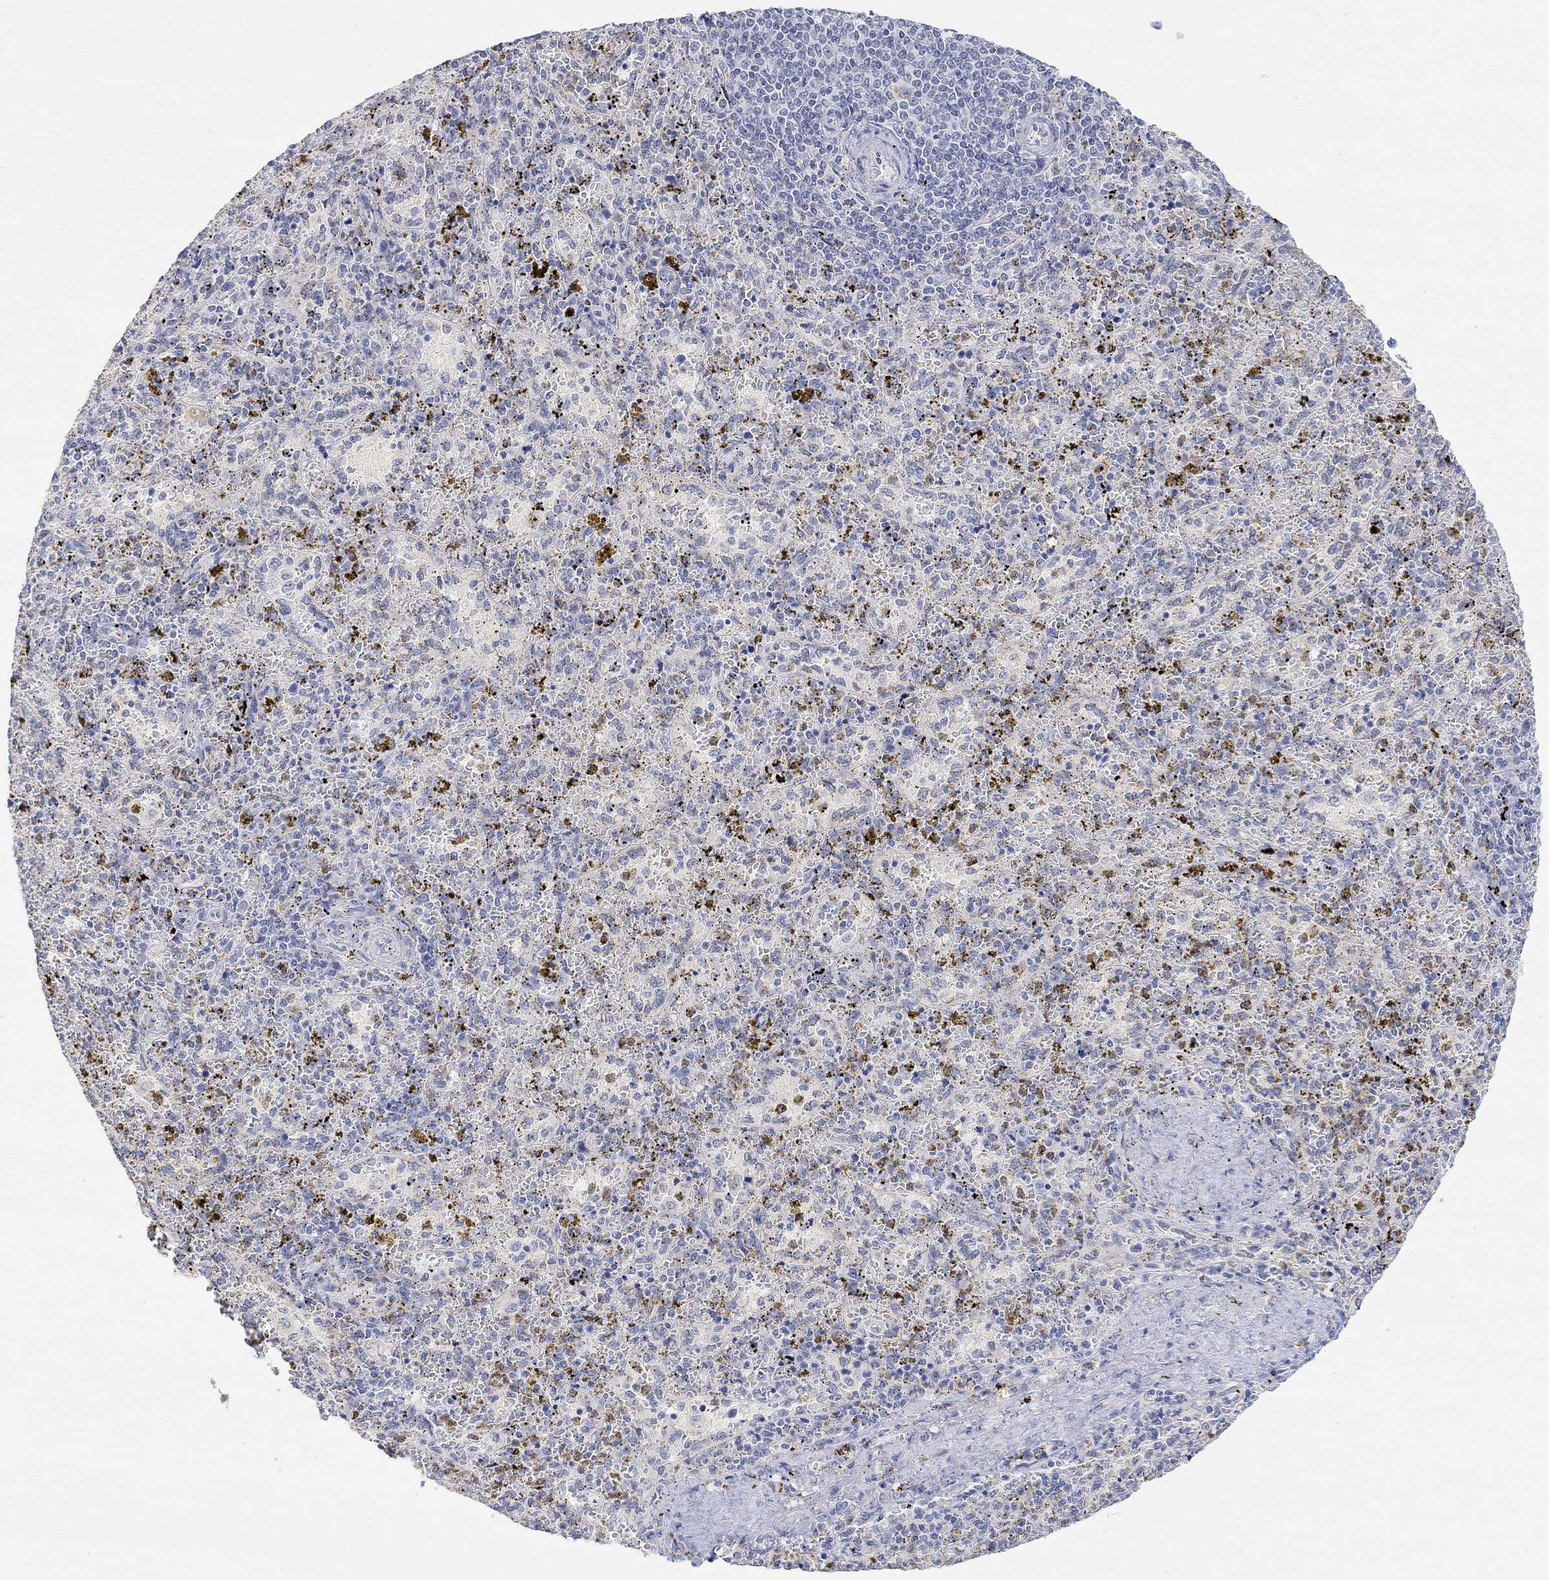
{"staining": {"intensity": "negative", "quantity": "none", "location": "none"}, "tissue": "spleen", "cell_type": "Cells in red pulp", "image_type": "normal", "snomed": [{"axis": "morphology", "description": "Normal tissue, NOS"}, {"axis": "topography", "description": "Spleen"}], "caption": "This micrograph is of benign spleen stained with IHC to label a protein in brown with the nuclei are counter-stained blue. There is no expression in cells in red pulp.", "gene": "FNDC5", "patient": {"sex": "female", "age": 50}}